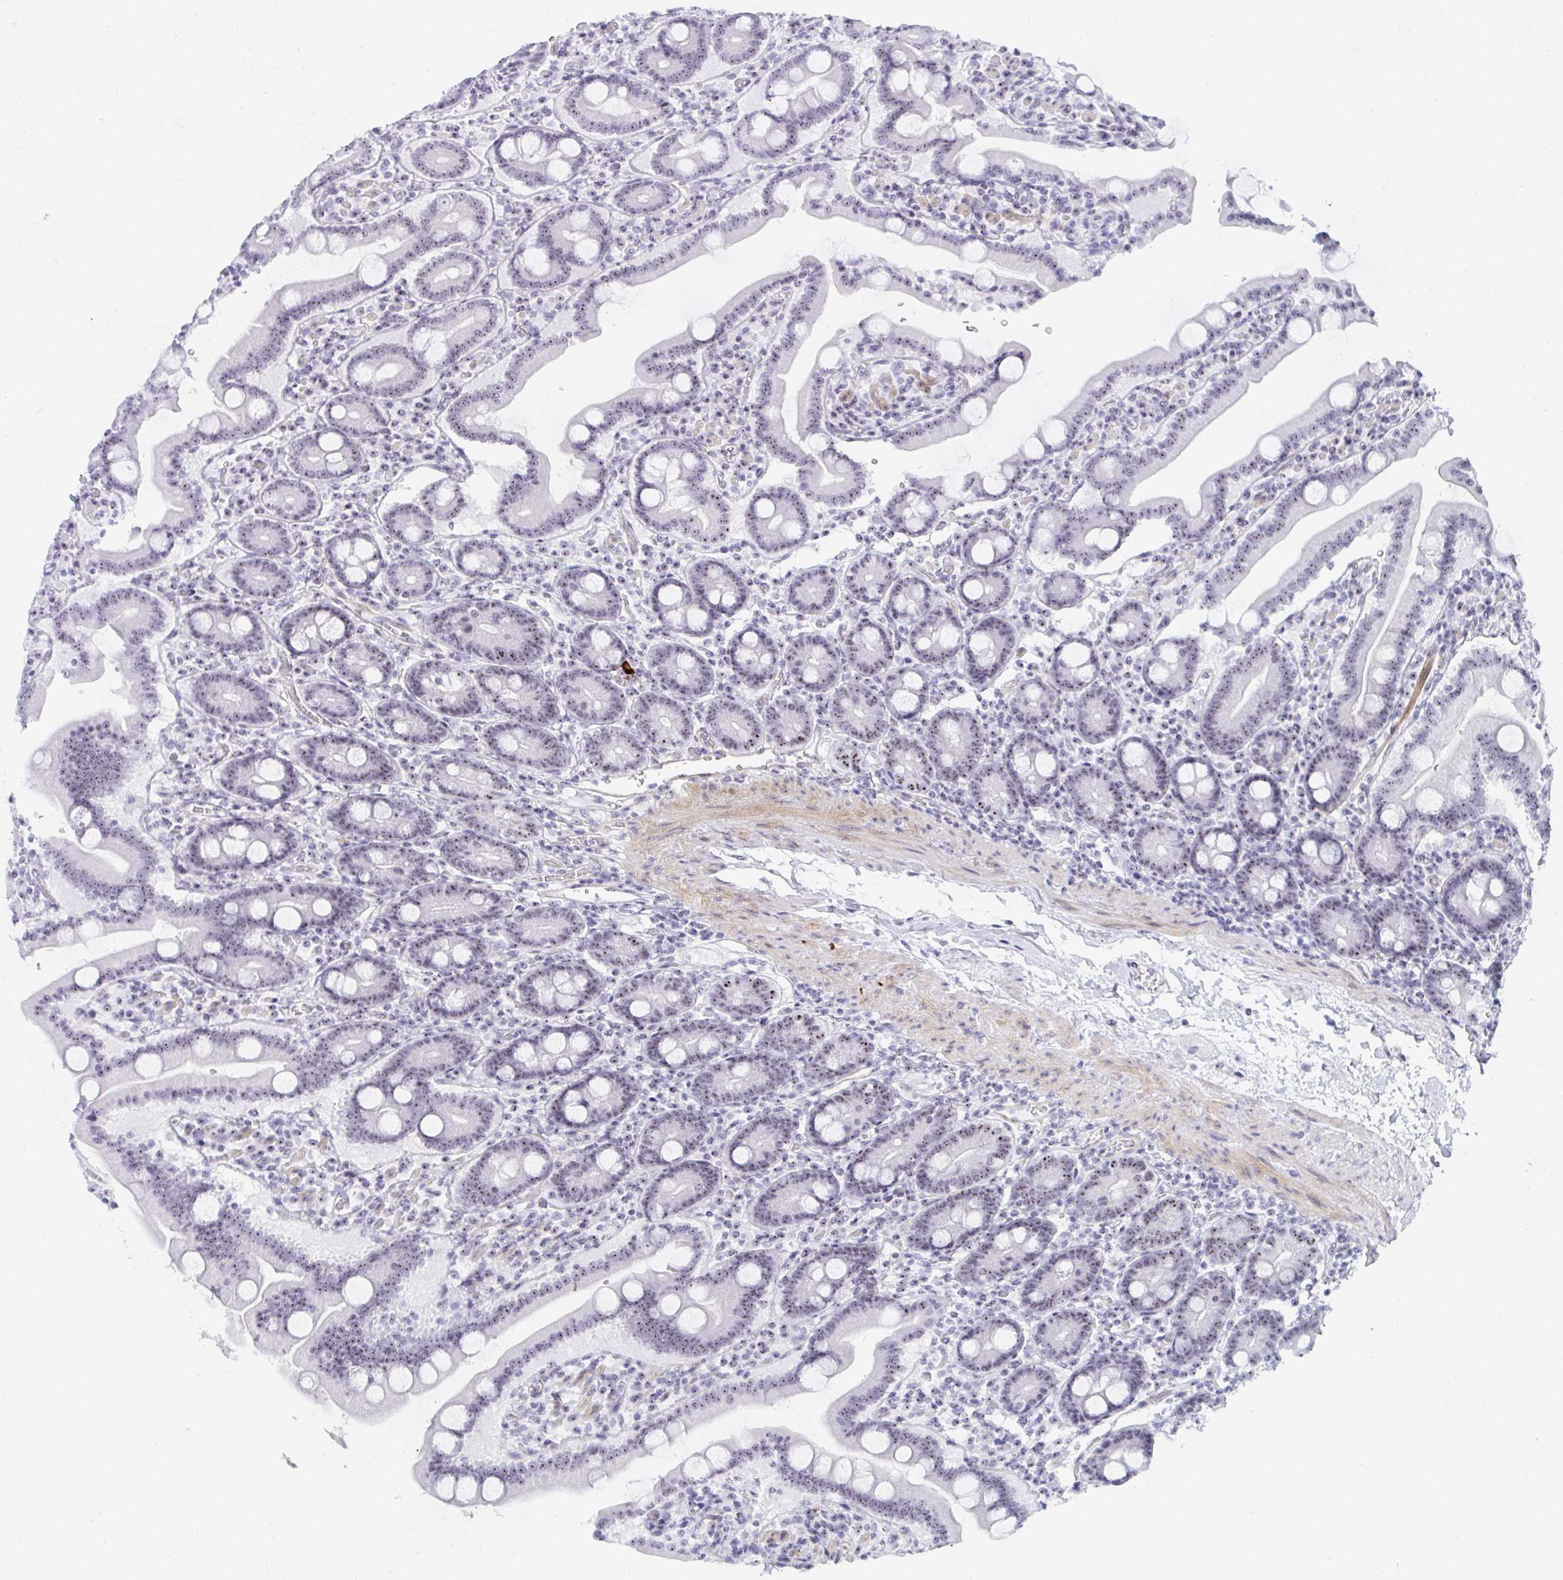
{"staining": {"intensity": "moderate", "quantity": "25%-75%", "location": "nuclear"}, "tissue": "duodenum", "cell_type": "Glandular cells", "image_type": "normal", "snomed": [{"axis": "morphology", "description": "Normal tissue, NOS"}, {"axis": "topography", "description": "Duodenum"}], "caption": "The immunohistochemical stain shows moderate nuclear positivity in glandular cells of unremarkable duodenum. The protein of interest is shown in brown color, while the nuclei are stained blue.", "gene": "NOP10", "patient": {"sex": "male", "age": 55}}